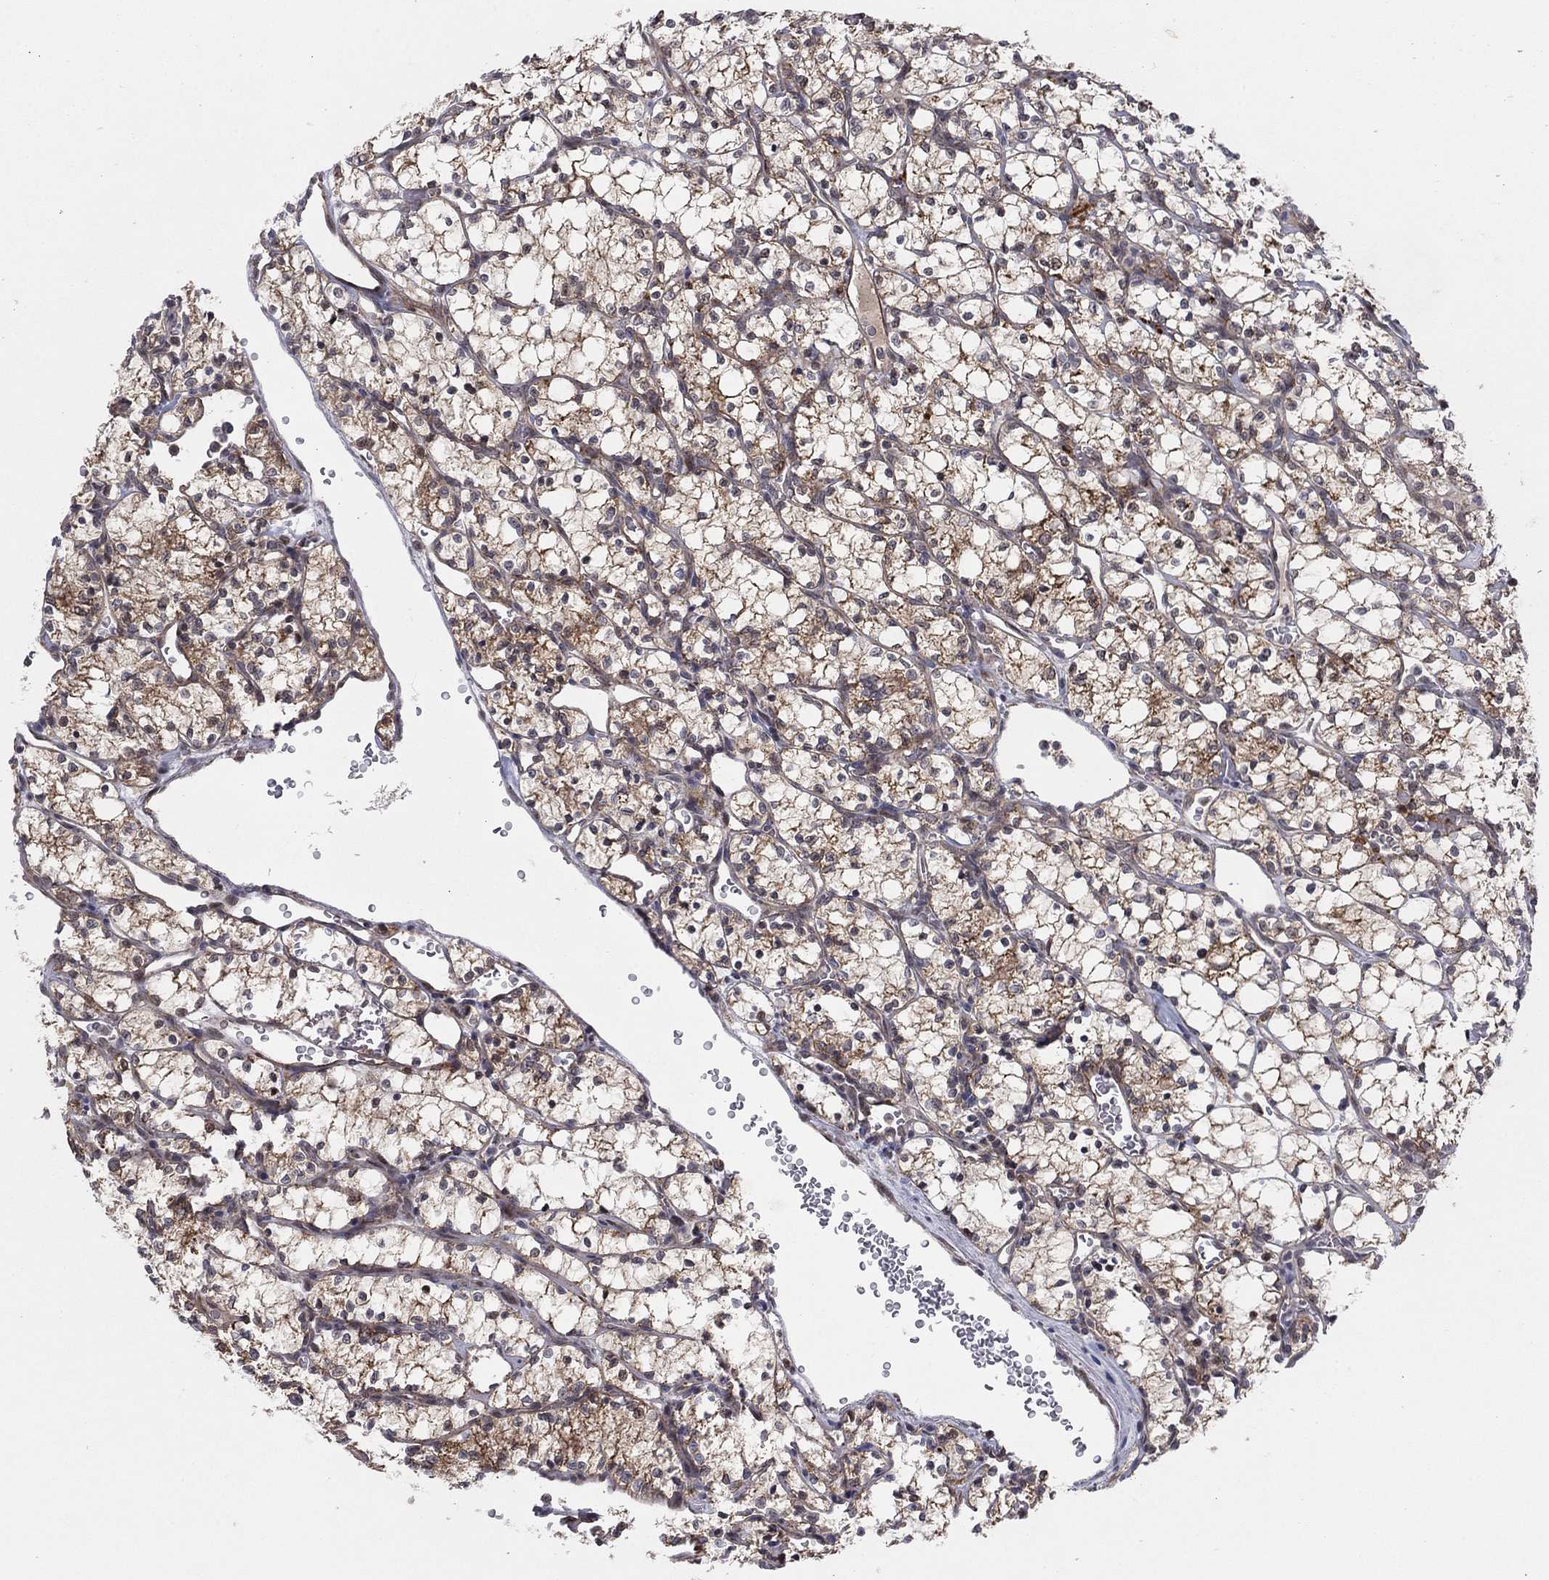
{"staining": {"intensity": "moderate", "quantity": ">75%", "location": "cytoplasmic/membranous"}, "tissue": "renal cancer", "cell_type": "Tumor cells", "image_type": "cancer", "snomed": [{"axis": "morphology", "description": "Adenocarcinoma, NOS"}, {"axis": "topography", "description": "Kidney"}], "caption": "There is medium levels of moderate cytoplasmic/membranous staining in tumor cells of renal cancer (adenocarcinoma), as demonstrated by immunohistochemical staining (brown color).", "gene": "ZNF395", "patient": {"sex": "female", "age": 69}}